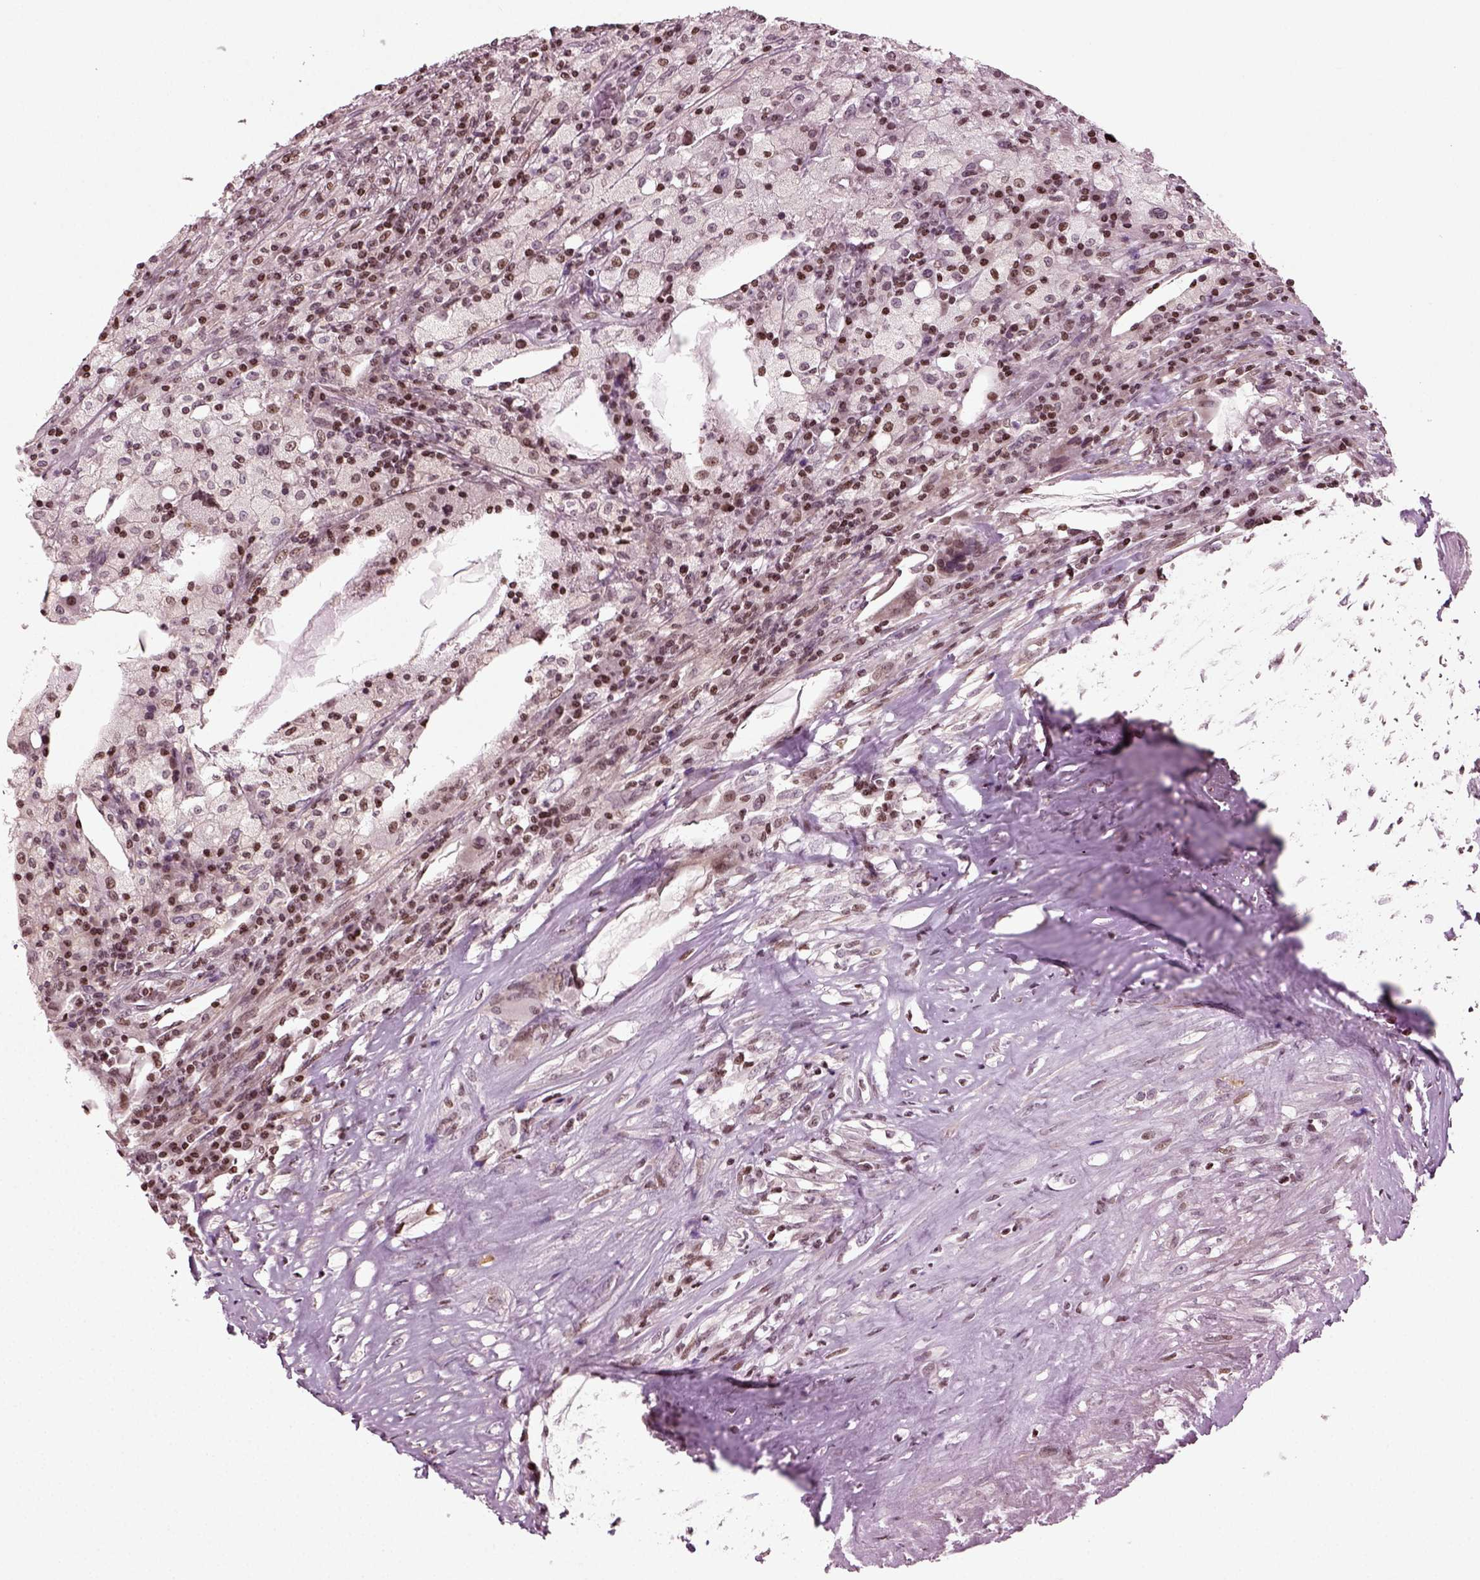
{"staining": {"intensity": "negative", "quantity": "none", "location": "none"}, "tissue": "testis cancer", "cell_type": "Tumor cells", "image_type": "cancer", "snomed": [{"axis": "morphology", "description": "Necrosis, NOS"}, {"axis": "morphology", "description": "Carcinoma, Embryonal, NOS"}, {"axis": "topography", "description": "Testis"}], "caption": "The photomicrograph exhibits no staining of tumor cells in testis cancer. (Brightfield microscopy of DAB (3,3'-diaminobenzidine) immunohistochemistry at high magnification).", "gene": "HEYL", "patient": {"sex": "male", "age": 19}}